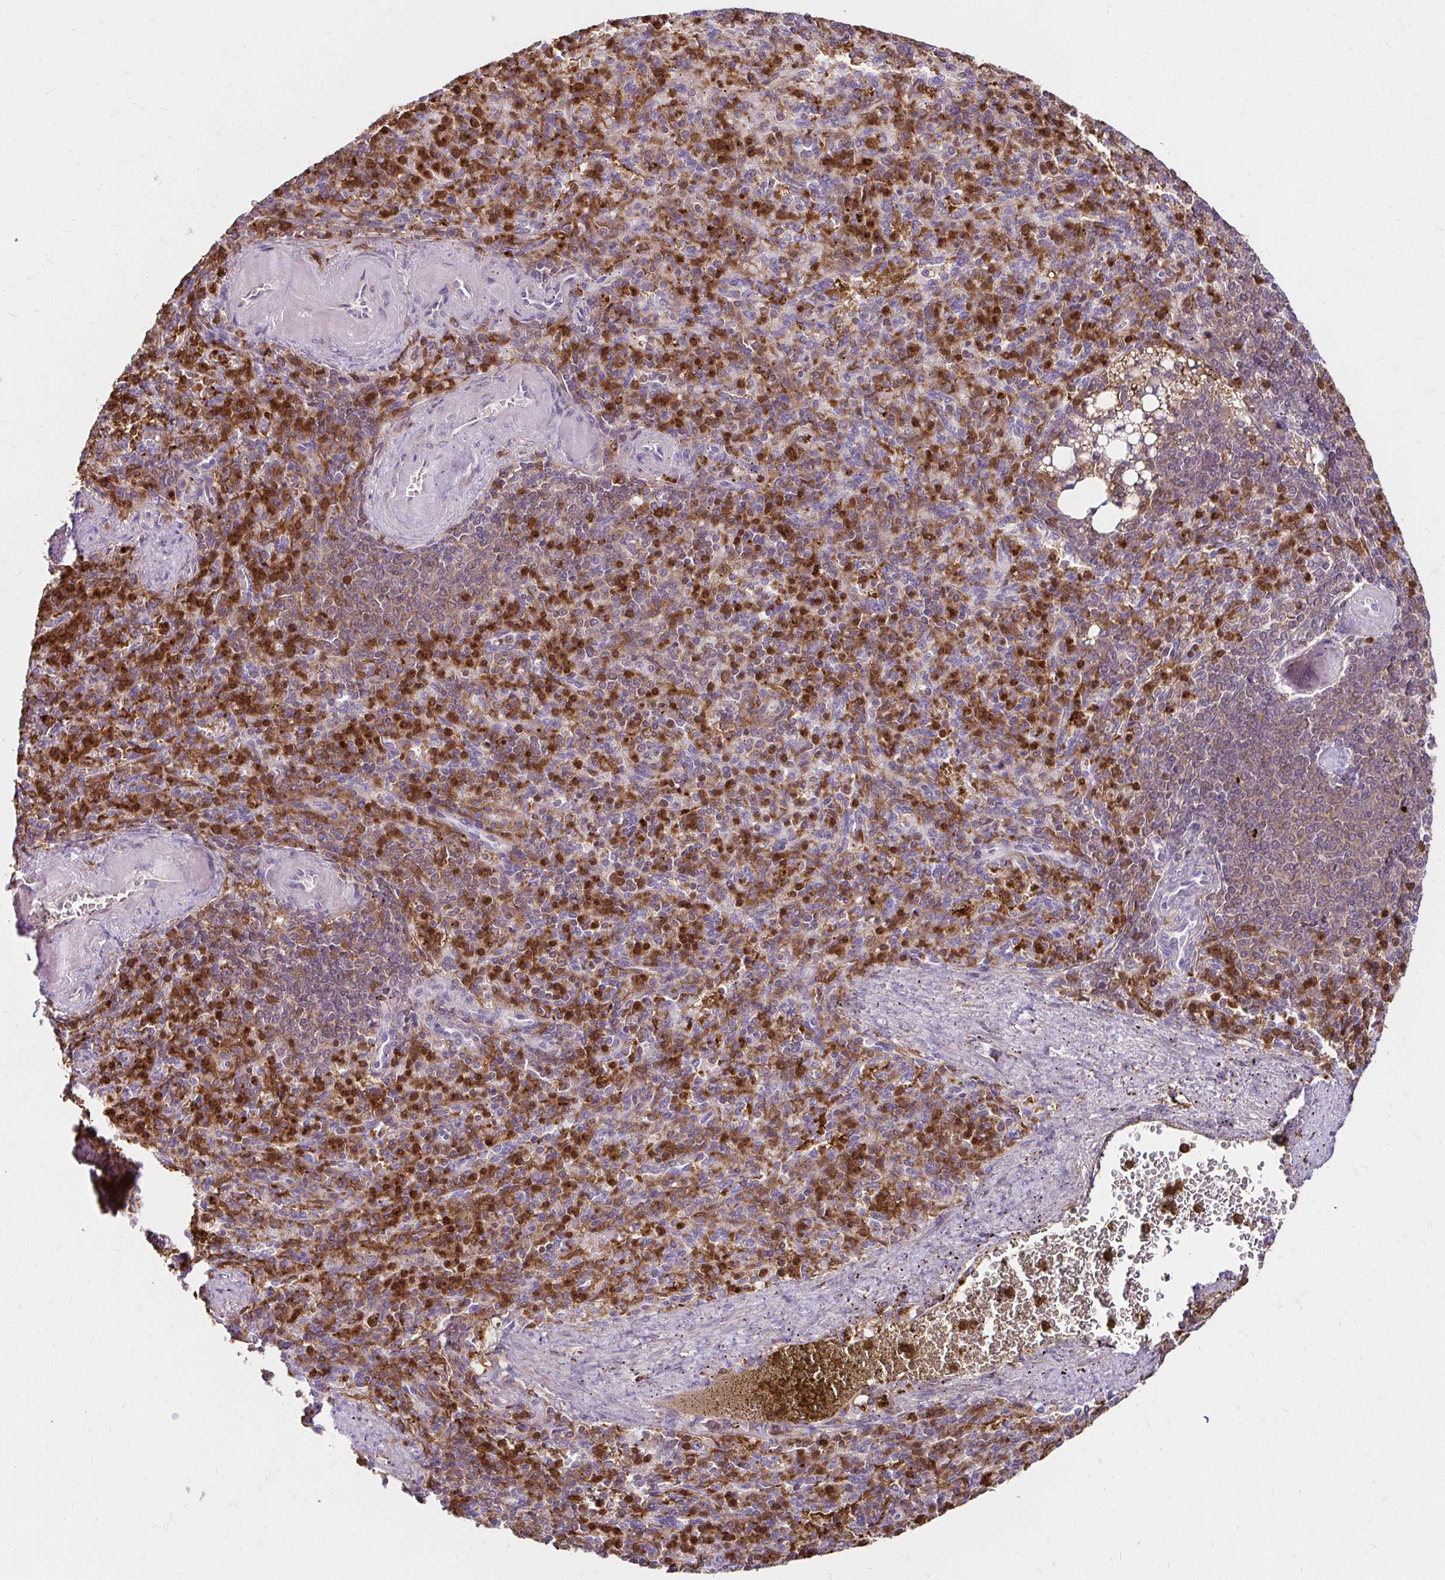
{"staining": {"intensity": "strong", "quantity": "25%-75%", "location": "cytoplasmic/membranous"}, "tissue": "spleen", "cell_type": "Cells in red pulp", "image_type": "normal", "snomed": [{"axis": "morphology", "description": "Normal tissue, NOS"}, {"axis": "topography", "description": "Spleen"}], "caption": "Spleen stained for a protein shows strong cytoplasmic/membranous positivity in cells in red pulp. The protein is shown in brown color, while the nuclei are stained blue.", "gene": "PYCARD", "patient": {"sex": "female", "age": 74}}